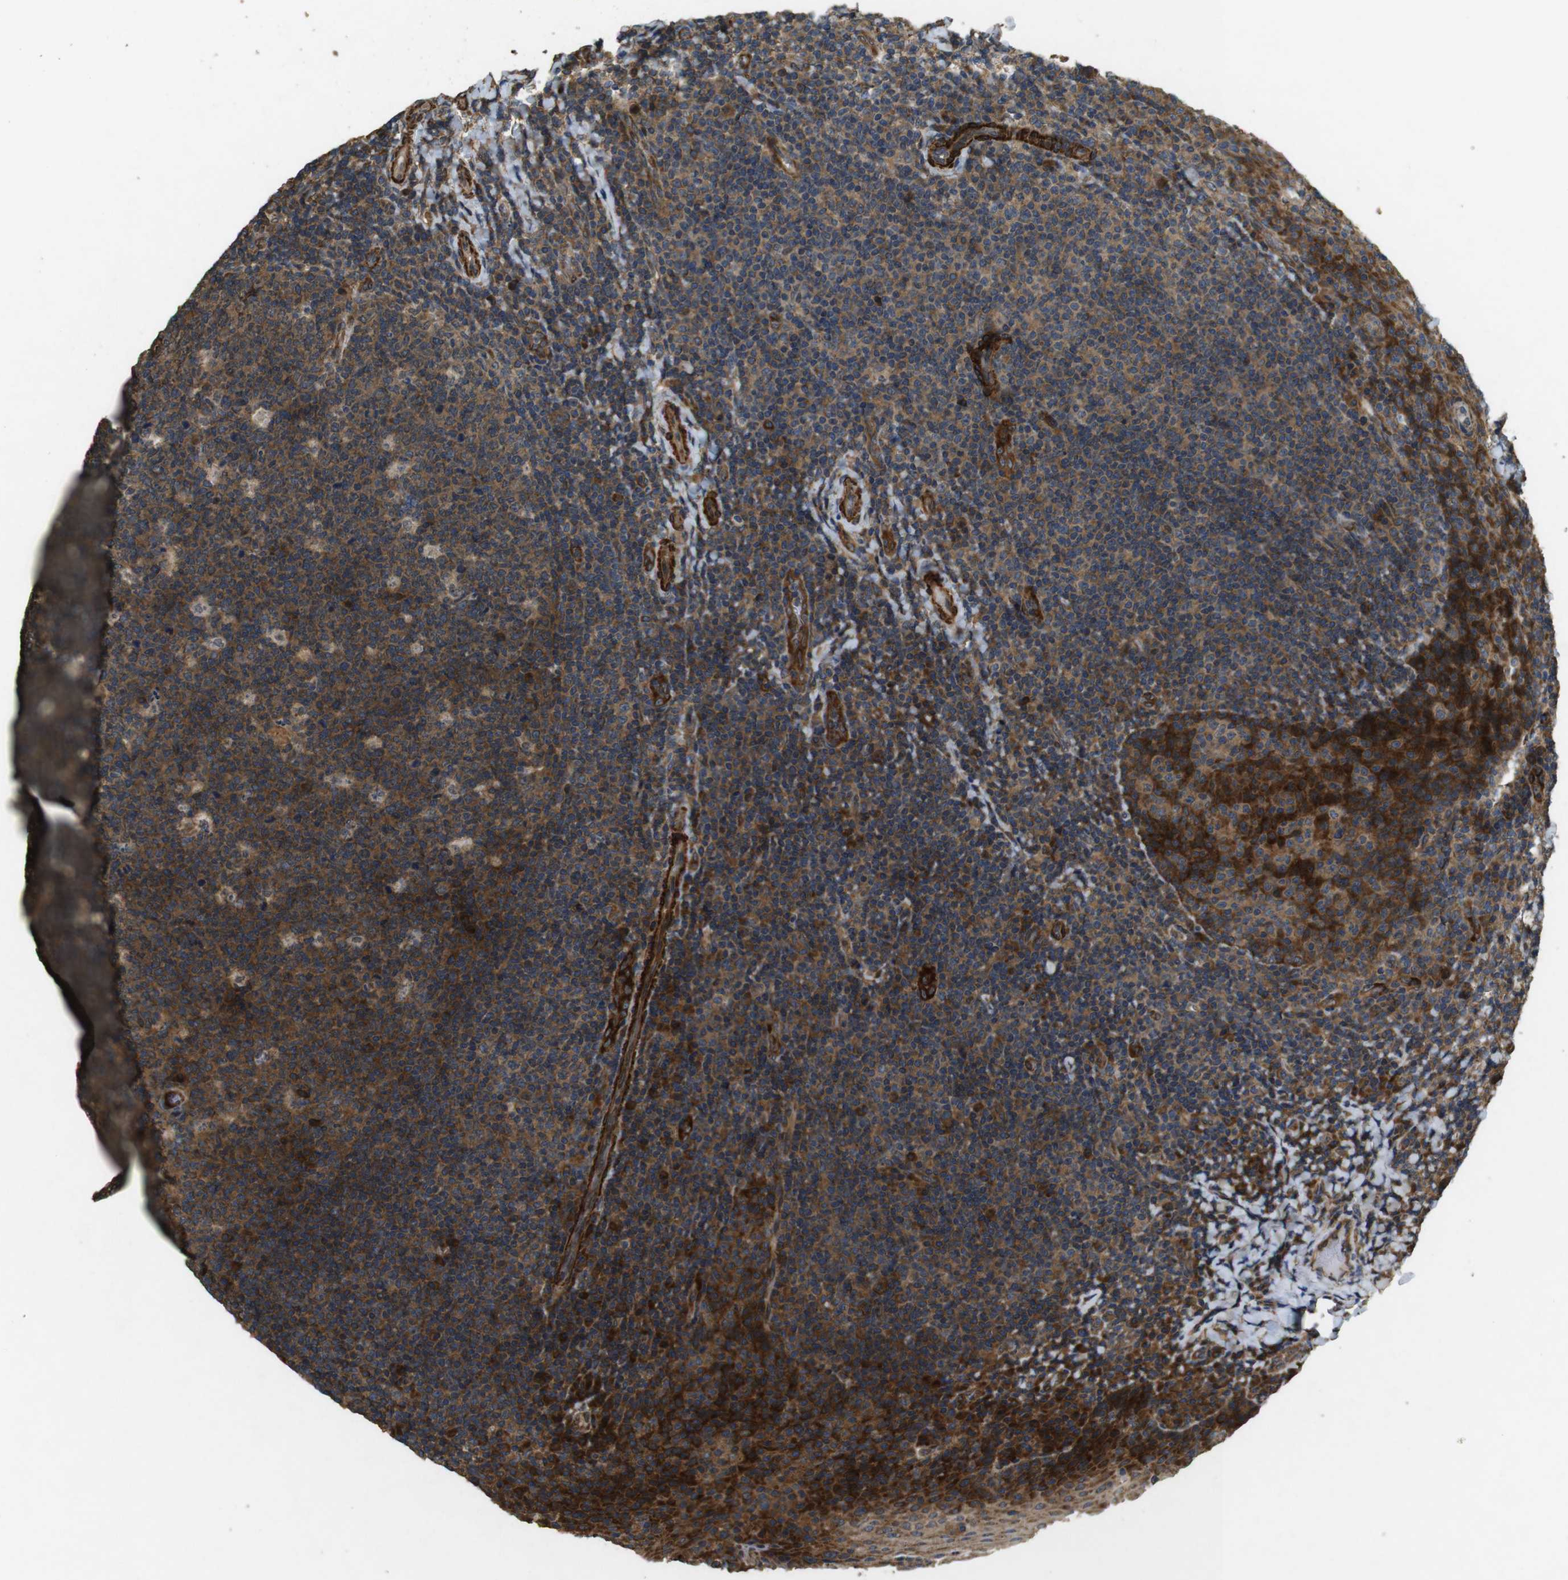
{"staining": {"intensity": "moderate", "quantity": ">75%", "location": "cytoplasmic/membranous"}, "tissue": "tonsil", "cell_type": "Germinal center cells", "image_type": "normal", "snomed": [{"axis": "morphology", "description": "Normal tissue, NOS"}, {"axis": "topography", "description": "Tonsil"}], "caption": "DAB immunohistochemical staining of unremarkable human tonsil shows moderate cytoplasmic/membranous protein positivity in about >75% of germinal center cells. (brown staining indicates protein expression, while blue staining denotes nuclei).", "gene": "BNIP3", "patient": {"sex": "male", "age": 17}}